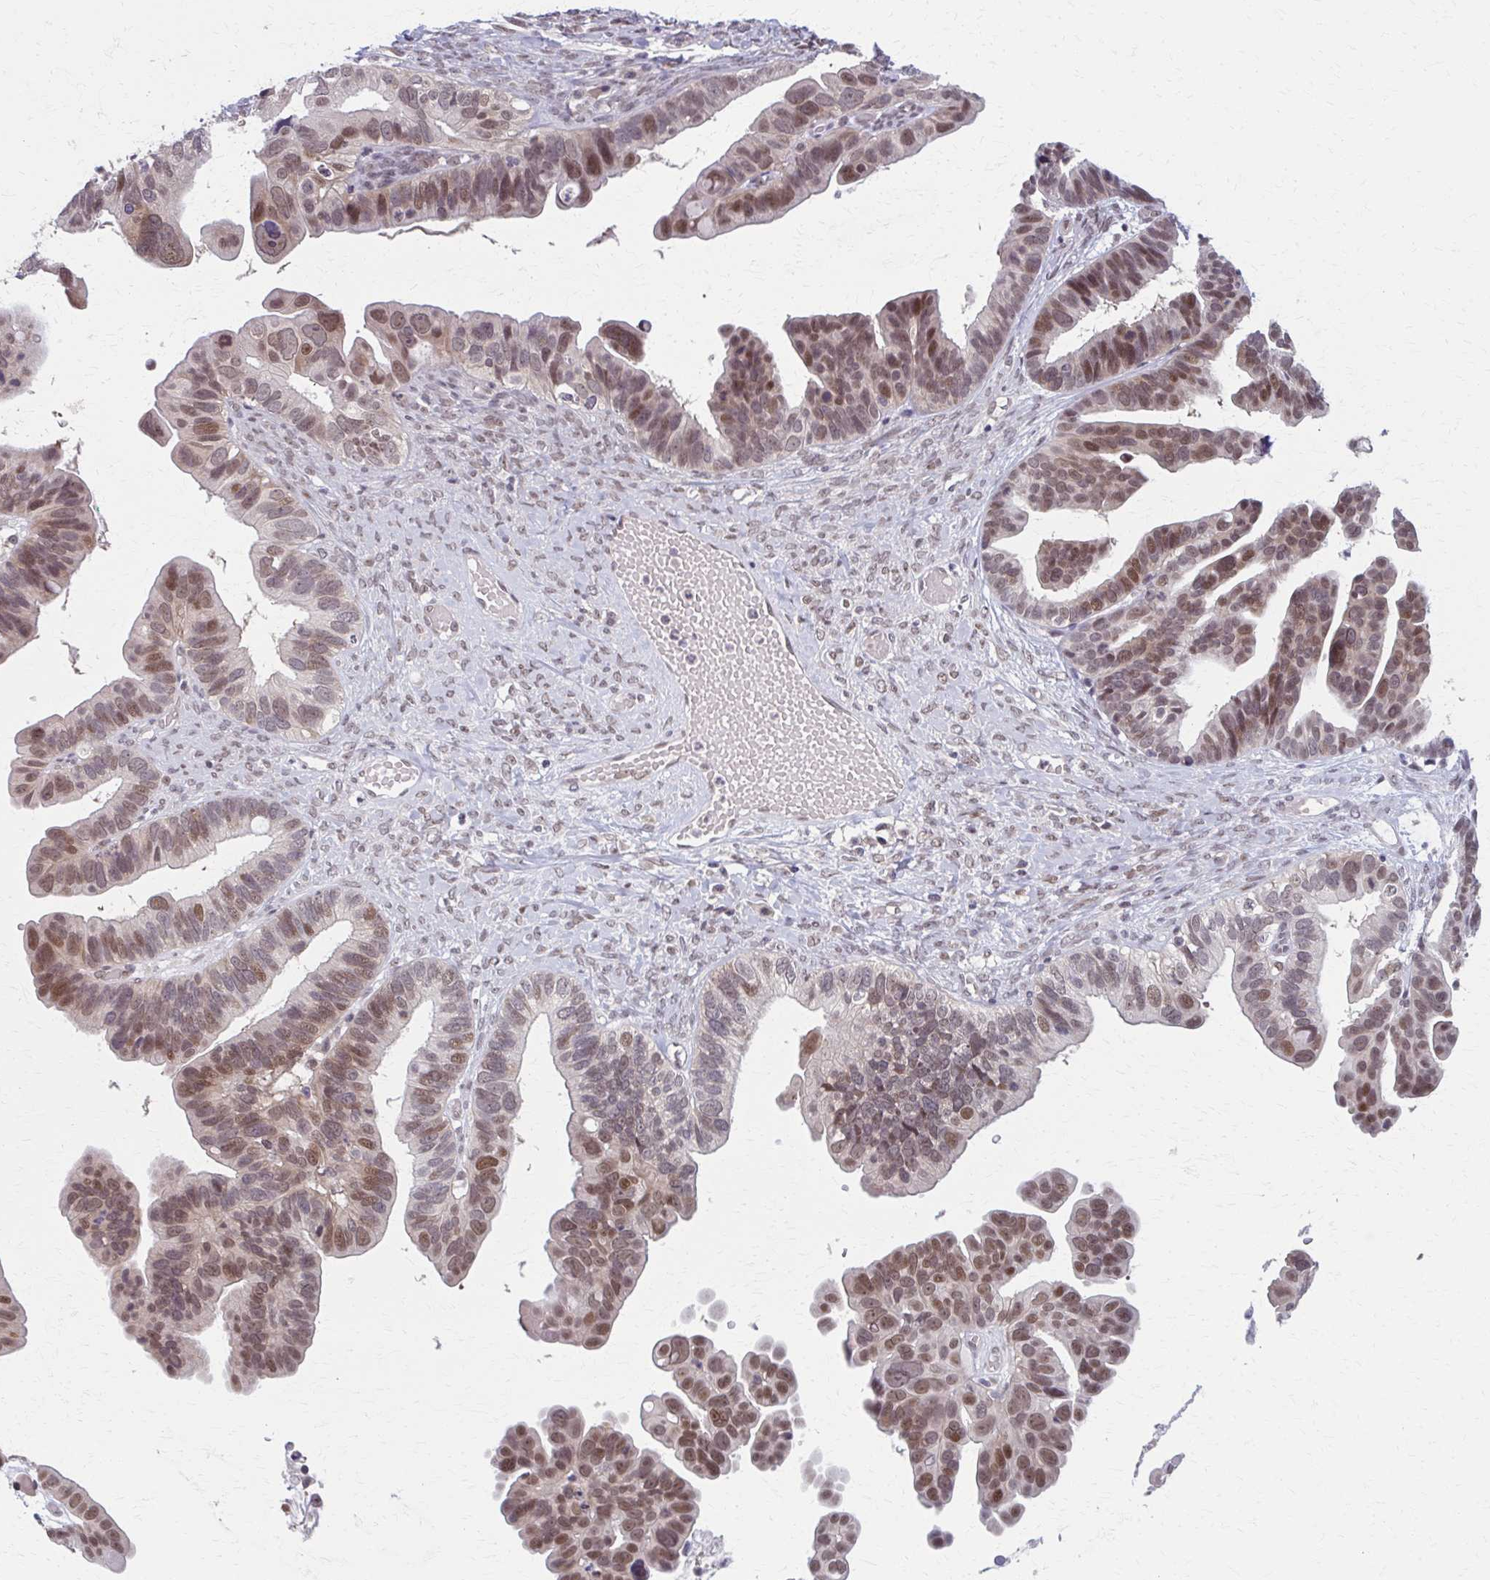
{"staining": {"intensity": "moderate", "quantity": ">75%", "location": "nuclear"}, "tissue": "ovarian cancer", "cell_type": "Tumor cells", "image_type": "cancer", "snomed": [{"axis": "morphology", "description": "Cystadenocarcinoma, serous, NOS"}, {"axis": "topography", "description": "Ovary"}], "caption": "High-power microscopy captured an IHC photomicrograph of ovarian serous cystadenocarcinoma, revealing moderate nuclear positivity in approximately >75% of tumor cells.", "gene": "SETBP1", "patient": {"sex": "female", "age": 56}}